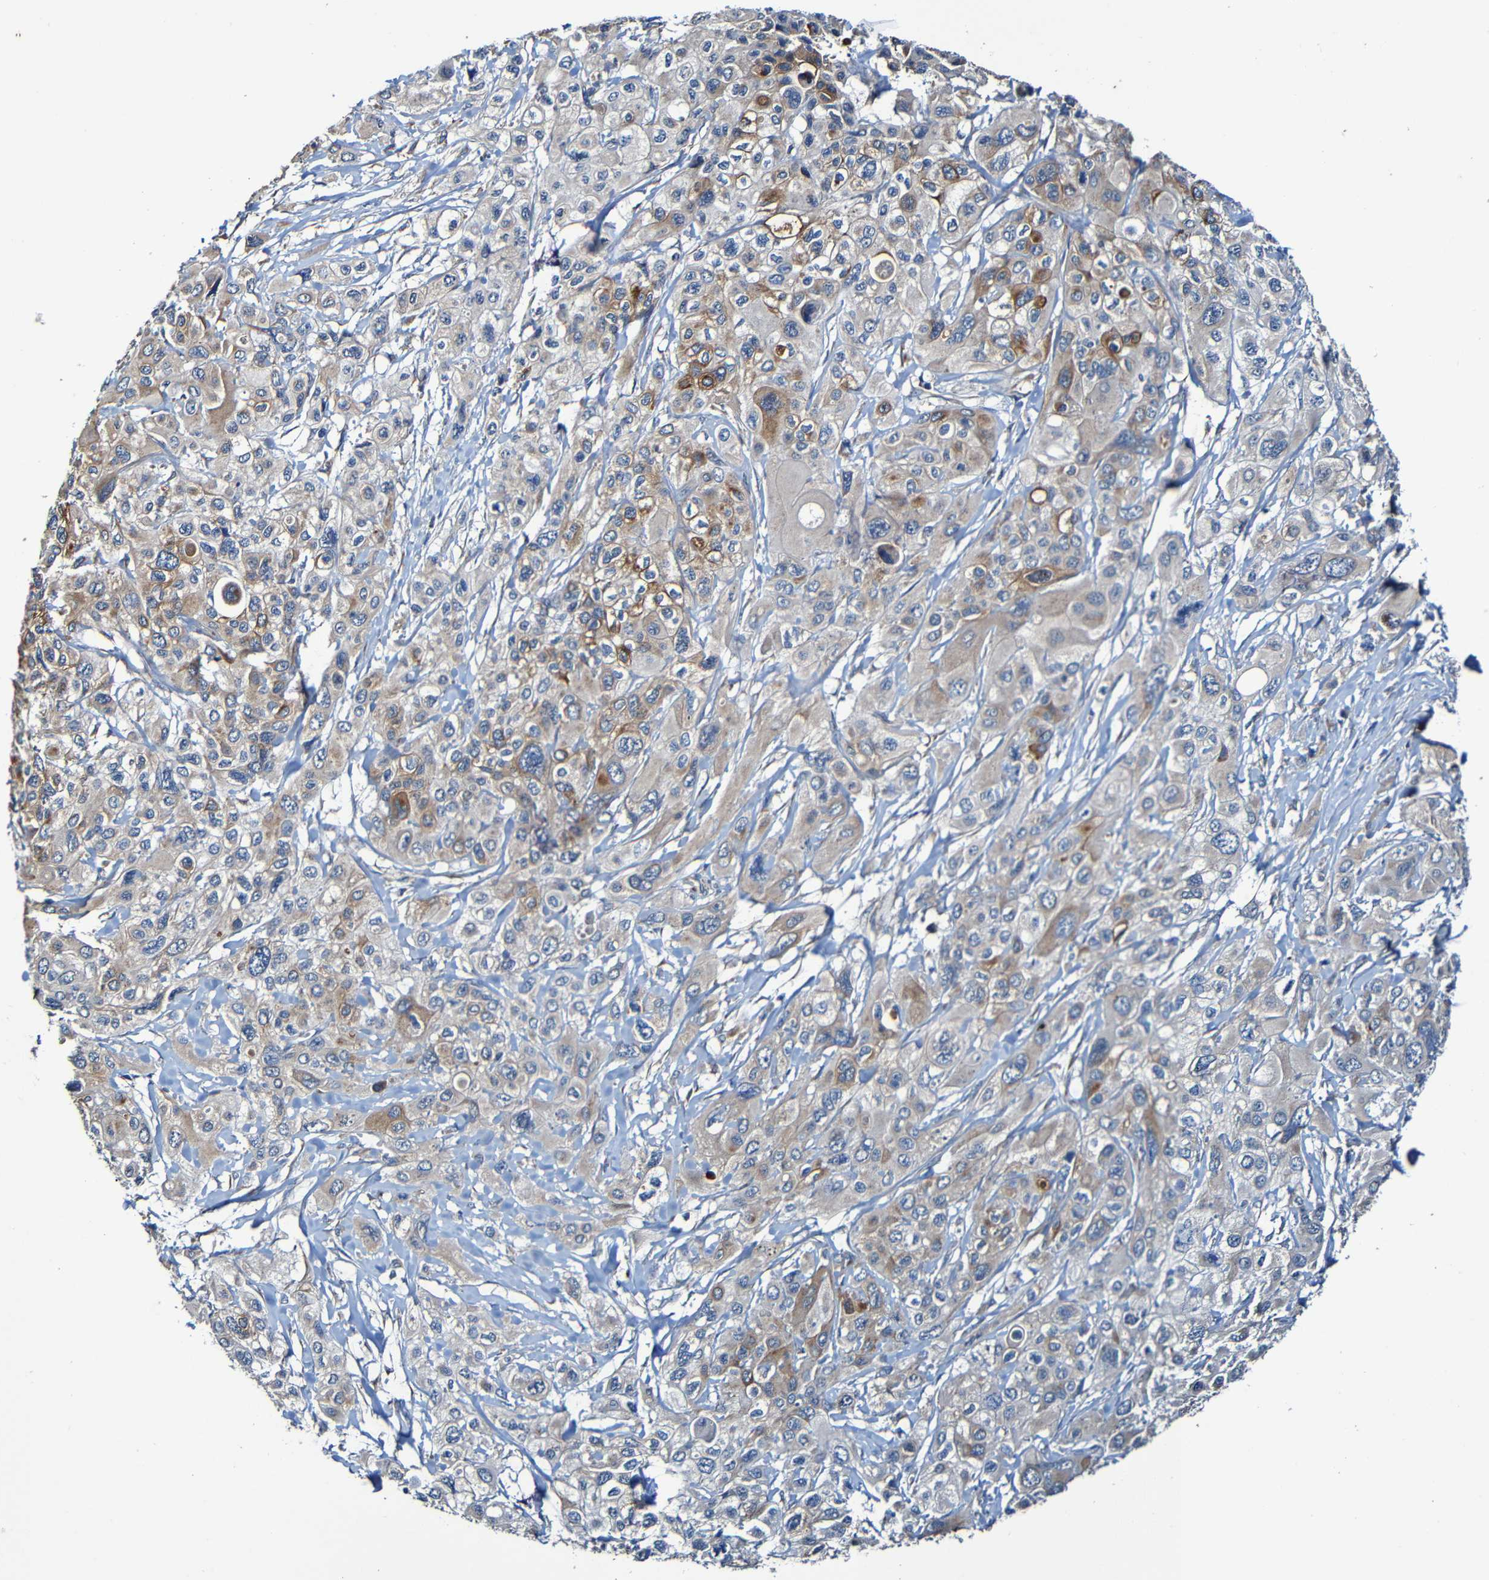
{"staining": {"intensity": "moderate", "quantity": "25%-75%", "location": "cytoplasmic/membranous"}, "tissue": "pancreatic cancer", "cell_type": "Tumor cells", "image_type": "cancer", "snomed": [{"axis": "morphology", "description": "Adenocarcinoma, NOS"}, {"axis": "topography", "description": "Pancreas"}], "caption": "Pancreatic adenocarcinoma tissue displays moderate cytoplasmic/membranous staining in about 25%-75% of tumor cells, visualized by immunohistochemistry.", "gene": "ADAM15", "patient": {"sex": "male", "age": 73}}